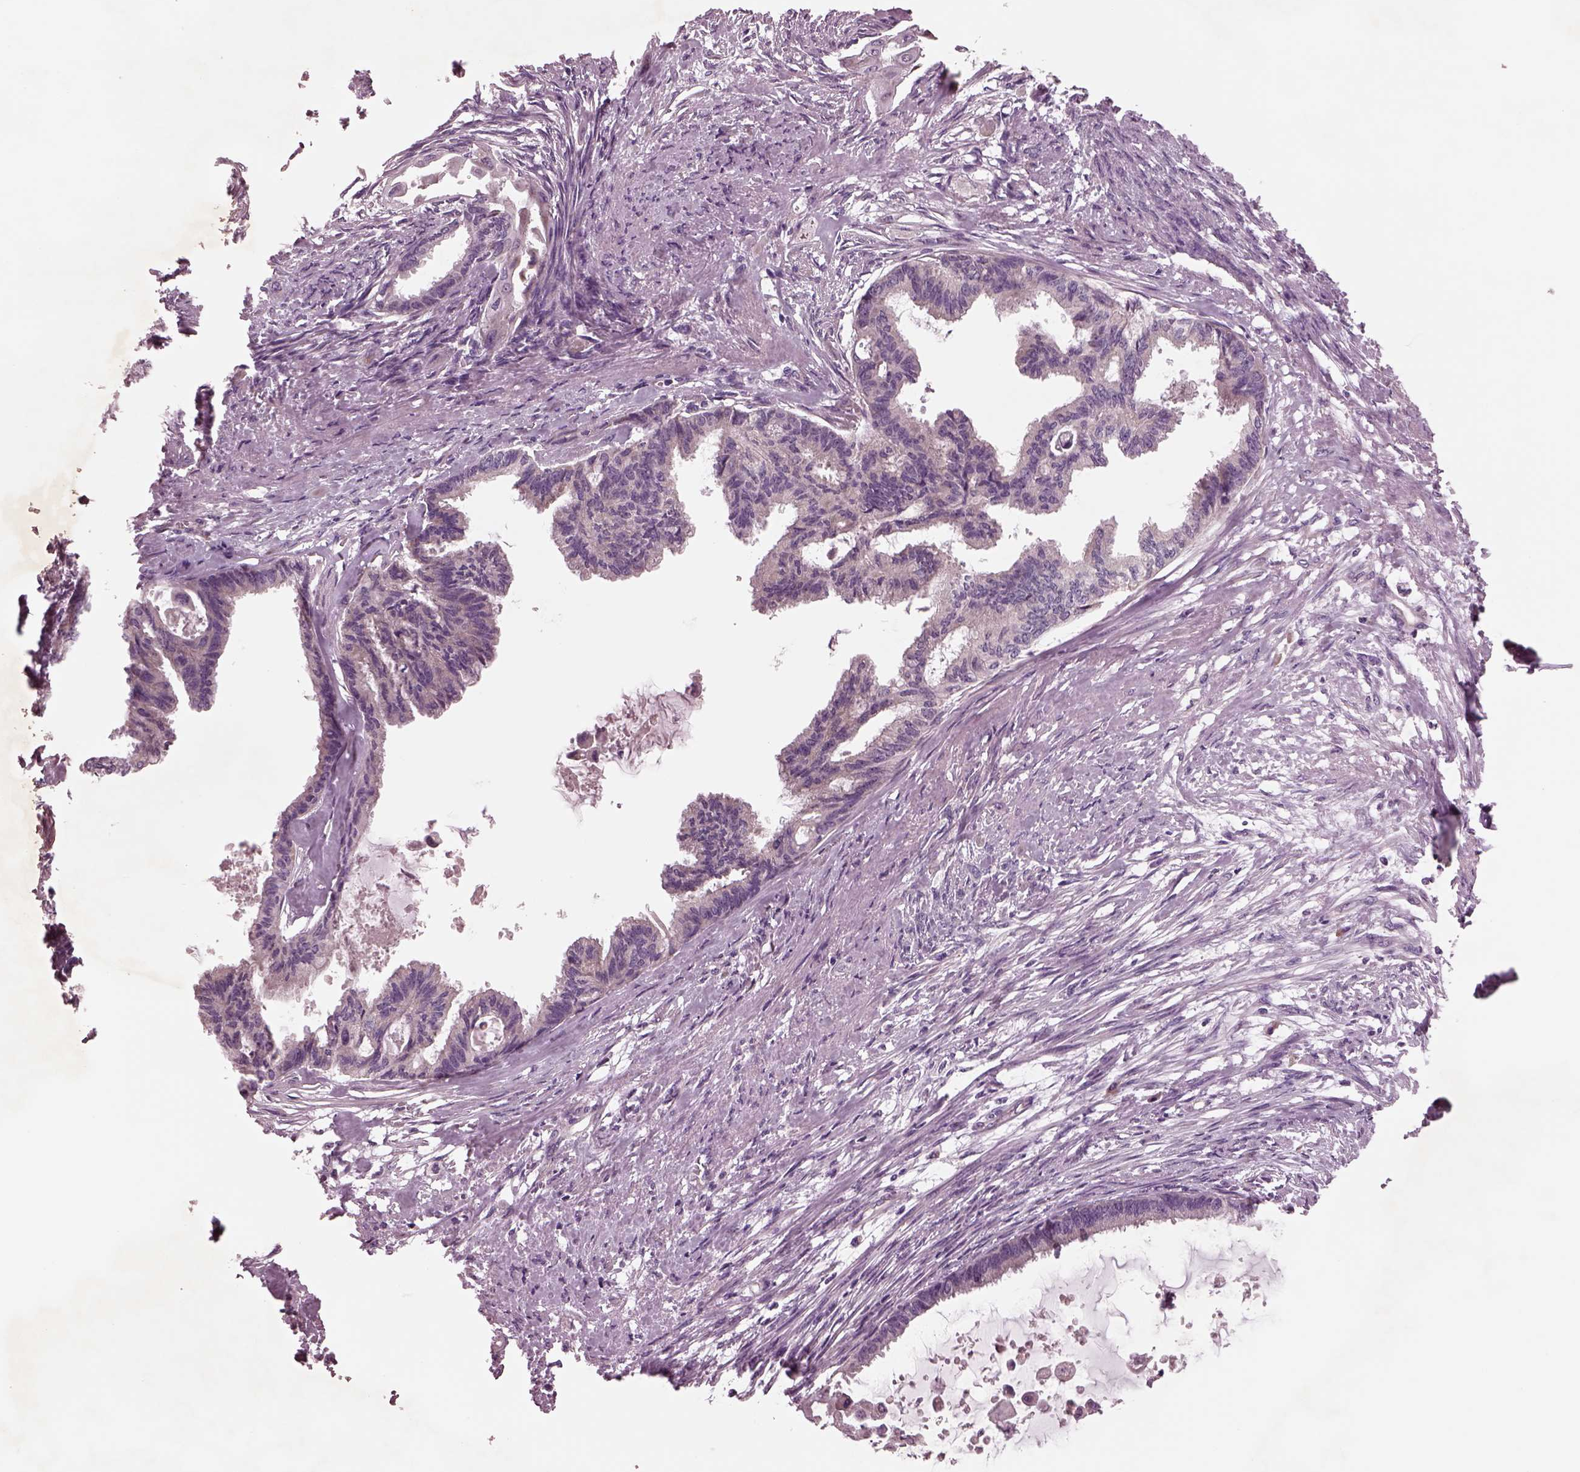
{"staining": {"intensity": "weak", "quantity": "25%-75%", "location": "cytoplasmic/membranous"}, "tissue": "endometrial cancer", "cell_type": "Tumor cells", "image_type": "cancer", "snomed": [{"axis": "morphology", "description": "Adenocarcinoma, NOS"}, {"axis": "topography", "description": "Endometrium"}], "caption": "A brown stain shows weak cytoplasmic/membranous staining of a protein in human endometrial cancer (adenocarcinoma) tumor cells.", "gene": "AP4M1", "patient": {"sex": "female", "age": 86}}